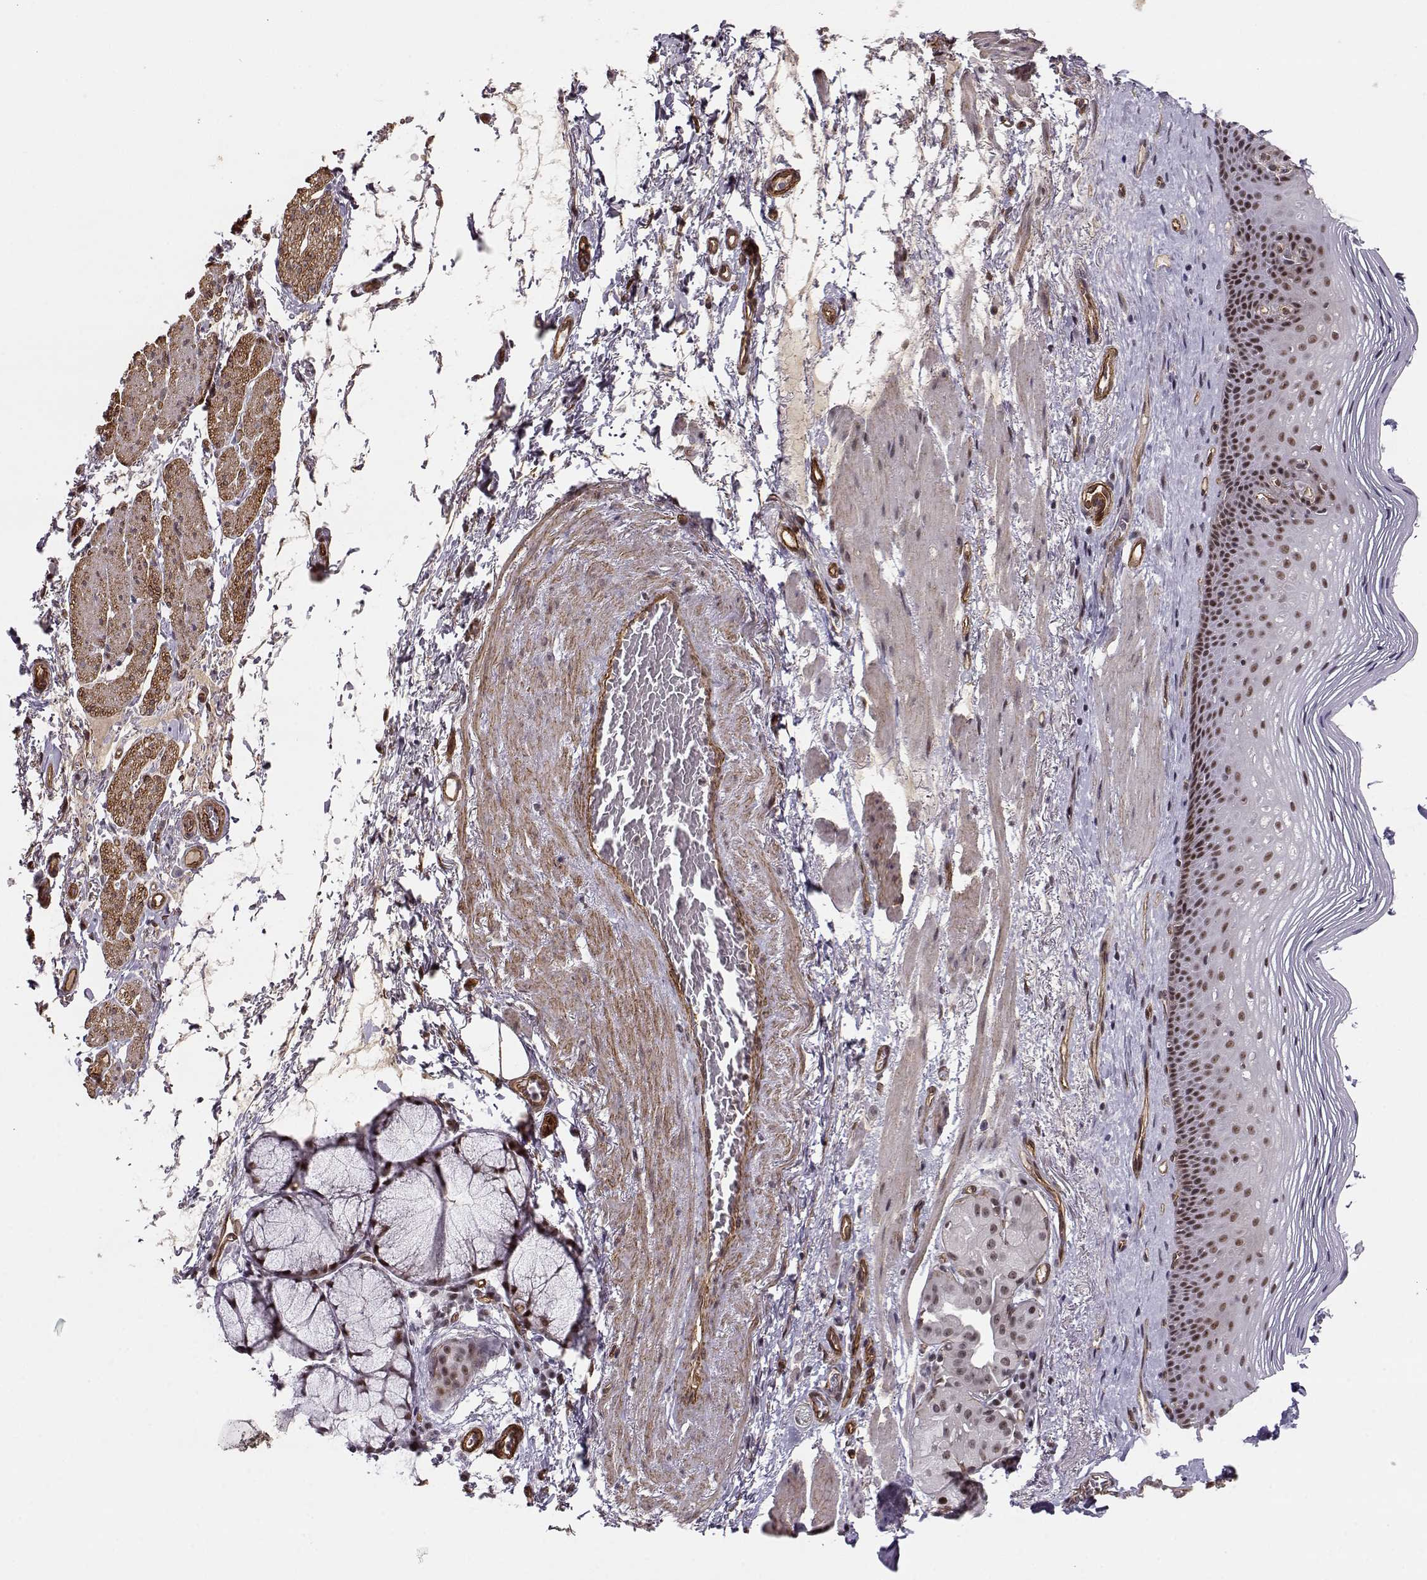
{"staining": {"intensity": "strong", "quantity": ">75%", "location": "nuclear"}, "tissue": "esophagus", "cell_type": "Squamous epithelial cells", "image_type": "normal", "snomed": [{"axis": "morphology", "description": "Normal tissue, NOS"}, {"axis": "topography", "description": "Esophagus"}], "caption": "Immunohistochemical staining of normal human esophagus demonstrates strong nuclear protein positivity in about >75% of squamous epithelial cells. The staining was performed using DAB to visualize the protein expression in brown, while the nuclei were stained in blue with hematoxylin (Magnification: 20x).", "gene": "CIR1", "patient": {"sex": "male", "age": 76}}